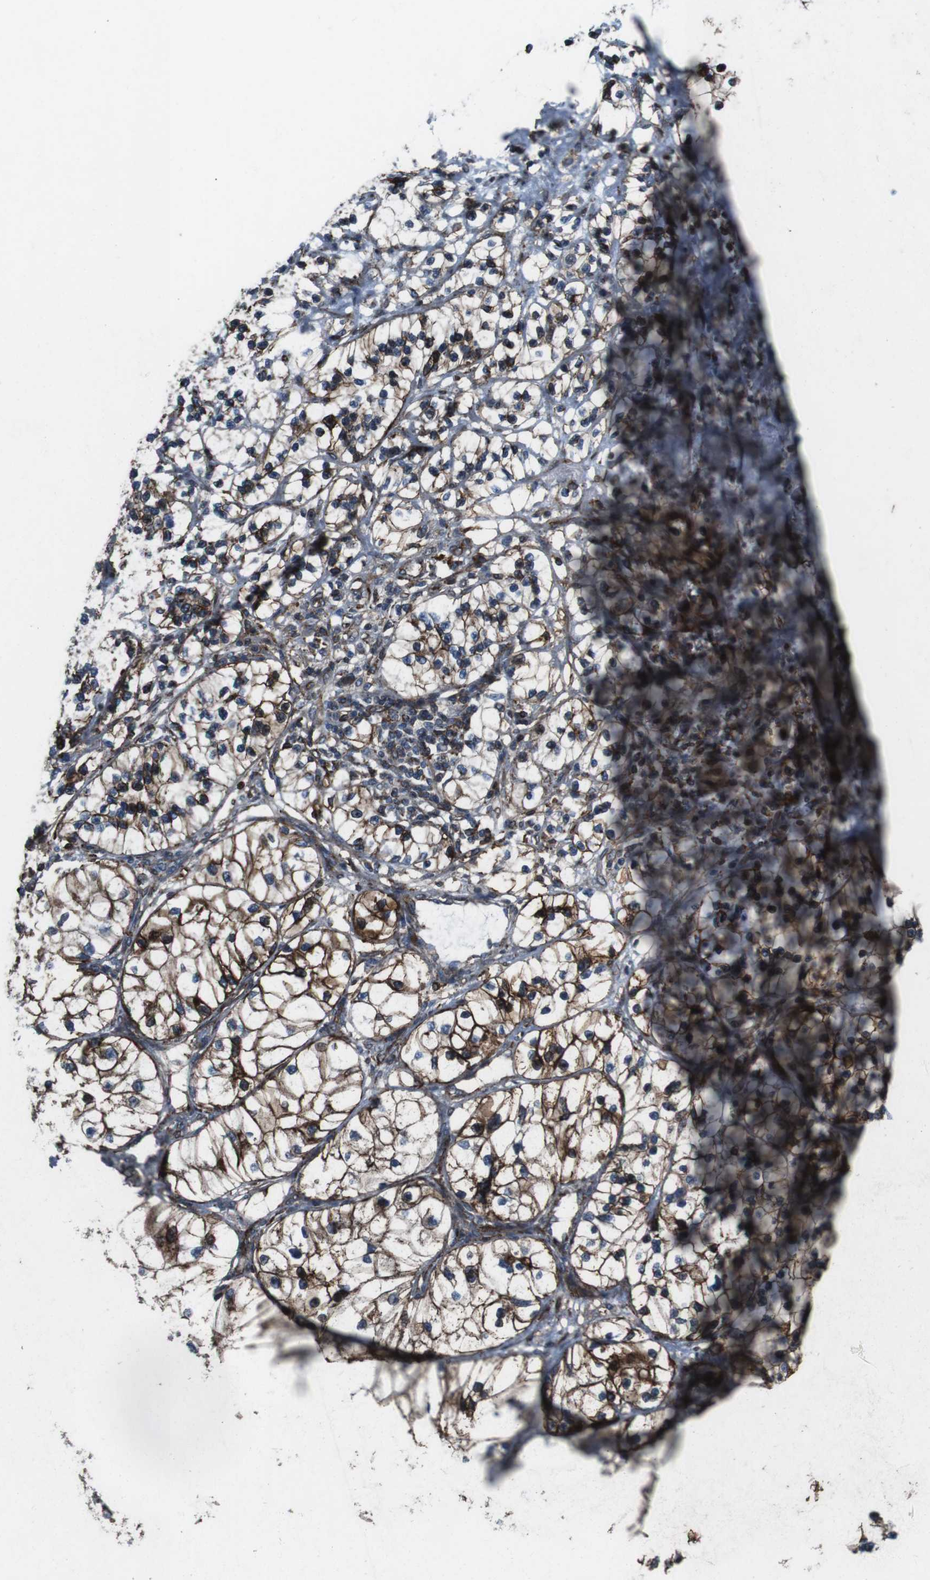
{"staining": {"intensity": "strong", "quantity": ">75%", "location": "cytoplasmic/membranous"}, "tissue": "renal cancer", "cell_type": "Tumor cells", "image_type": "cancer", "snomed": [{"axis": "morphology", "description": "Adenocarcinoma, NOS"}, {"axis": "topography", "description": "Kidney"}], "caption": "Renal adenocarcinoma tissue shows strong cytoplasmic/membranous staining in approximately >75% of tumor cells, visualized by immunohistochemistry.", "gene": "GDF10", "patient": {"sex": "female", "age": 57}}